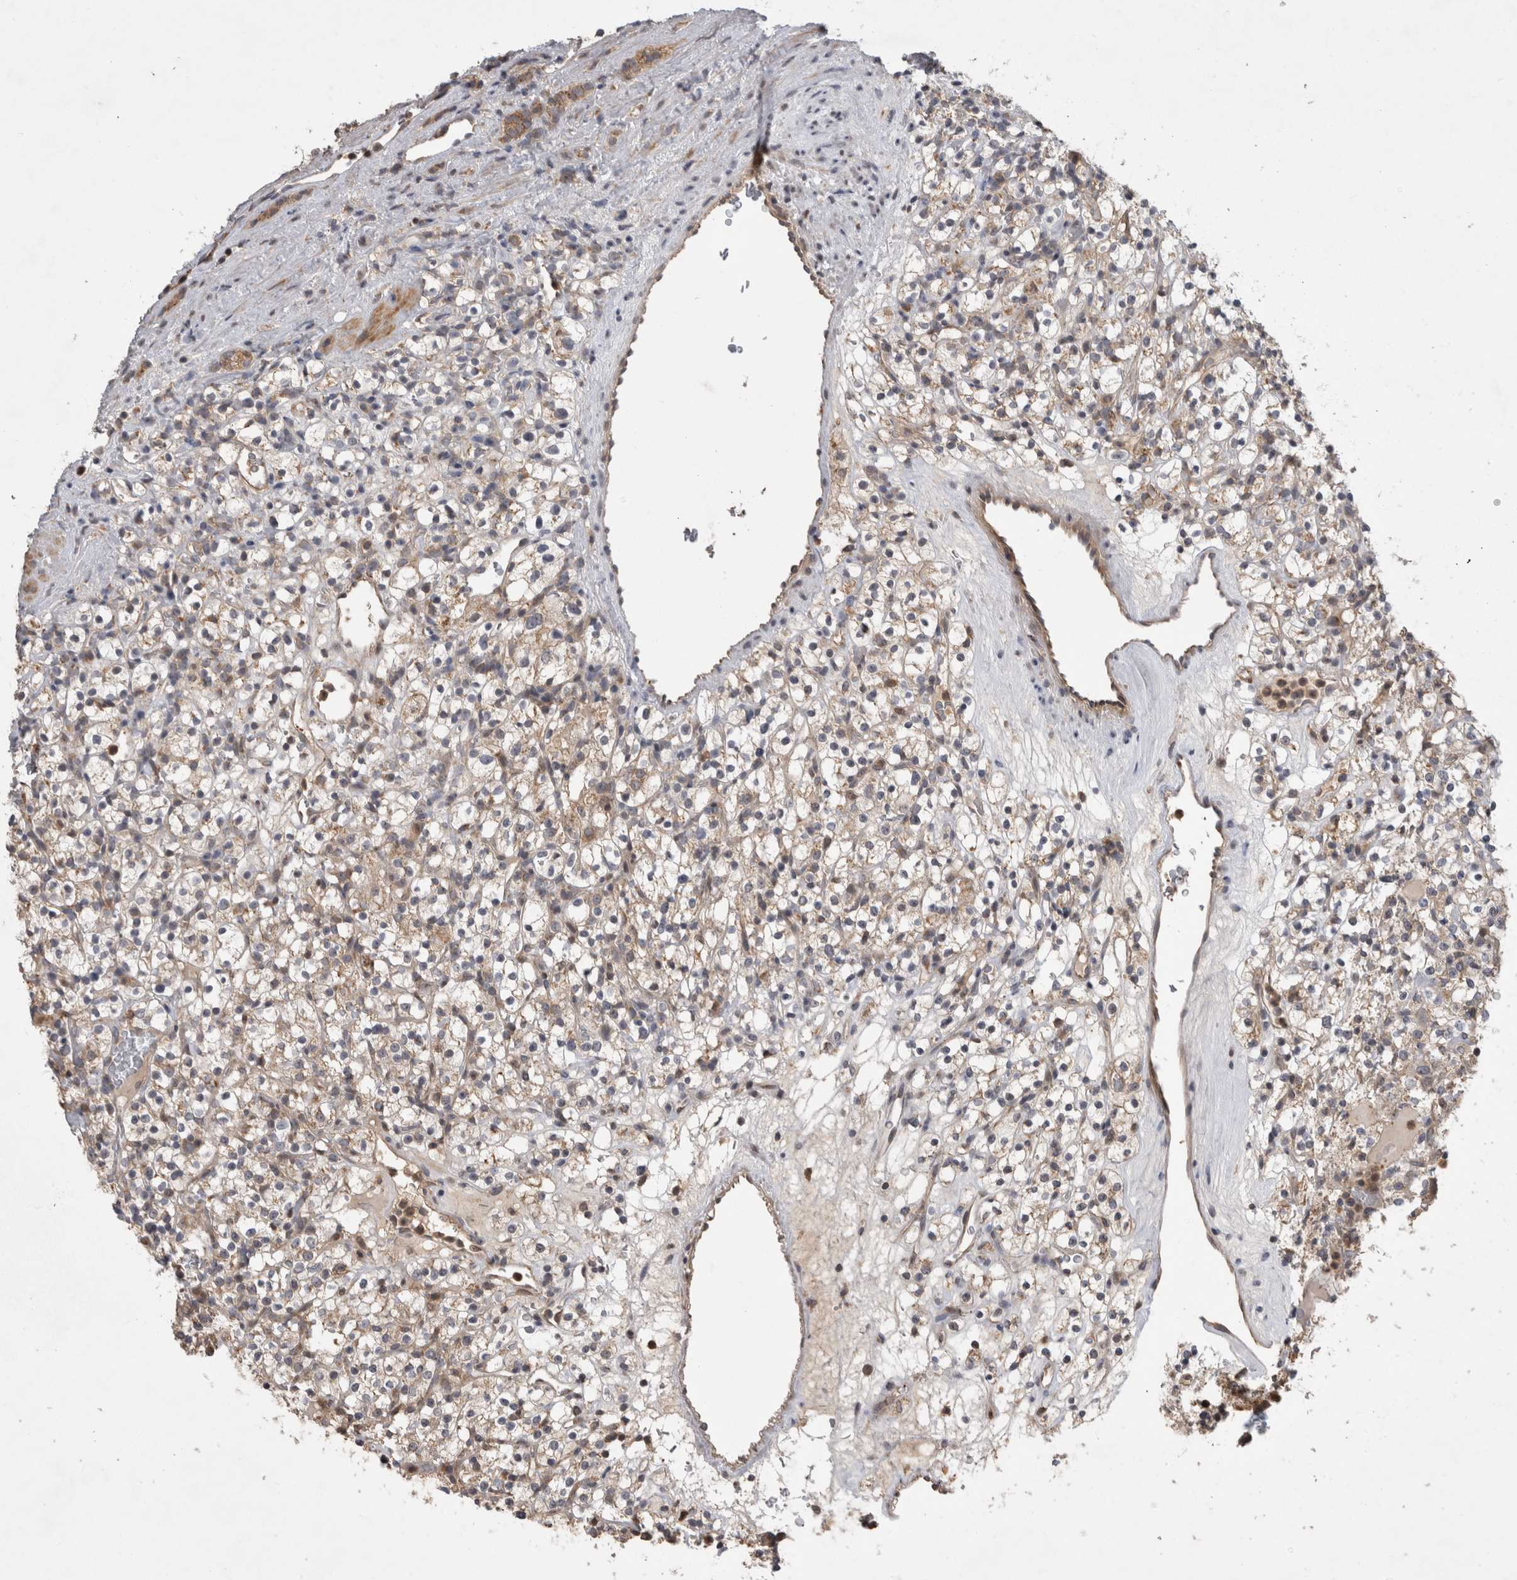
{"staining": {"intensity": "weak", "quantity": ">75%", "location": "cytoplasmic/membranous"}, "tissue": "renal cancer", "cell_type": "Tumor cells", "image_type": "cancer", "snomed": [{"axis": "morphology", "description": "Normal tissue, NOS"}, {"axis": "morphology", "description": "Adenocarcinoma, NOS"}, {"axis": "topography", "description": "Kidney"}], "caption": "Human renal adenocarcinoma stained with a brown dye shows weak cytoplasmic/membranous positive expression in about >75% of tumor cells.", "gene": "KCNIP1", "patient": {"sex": "female", "age": 72}}